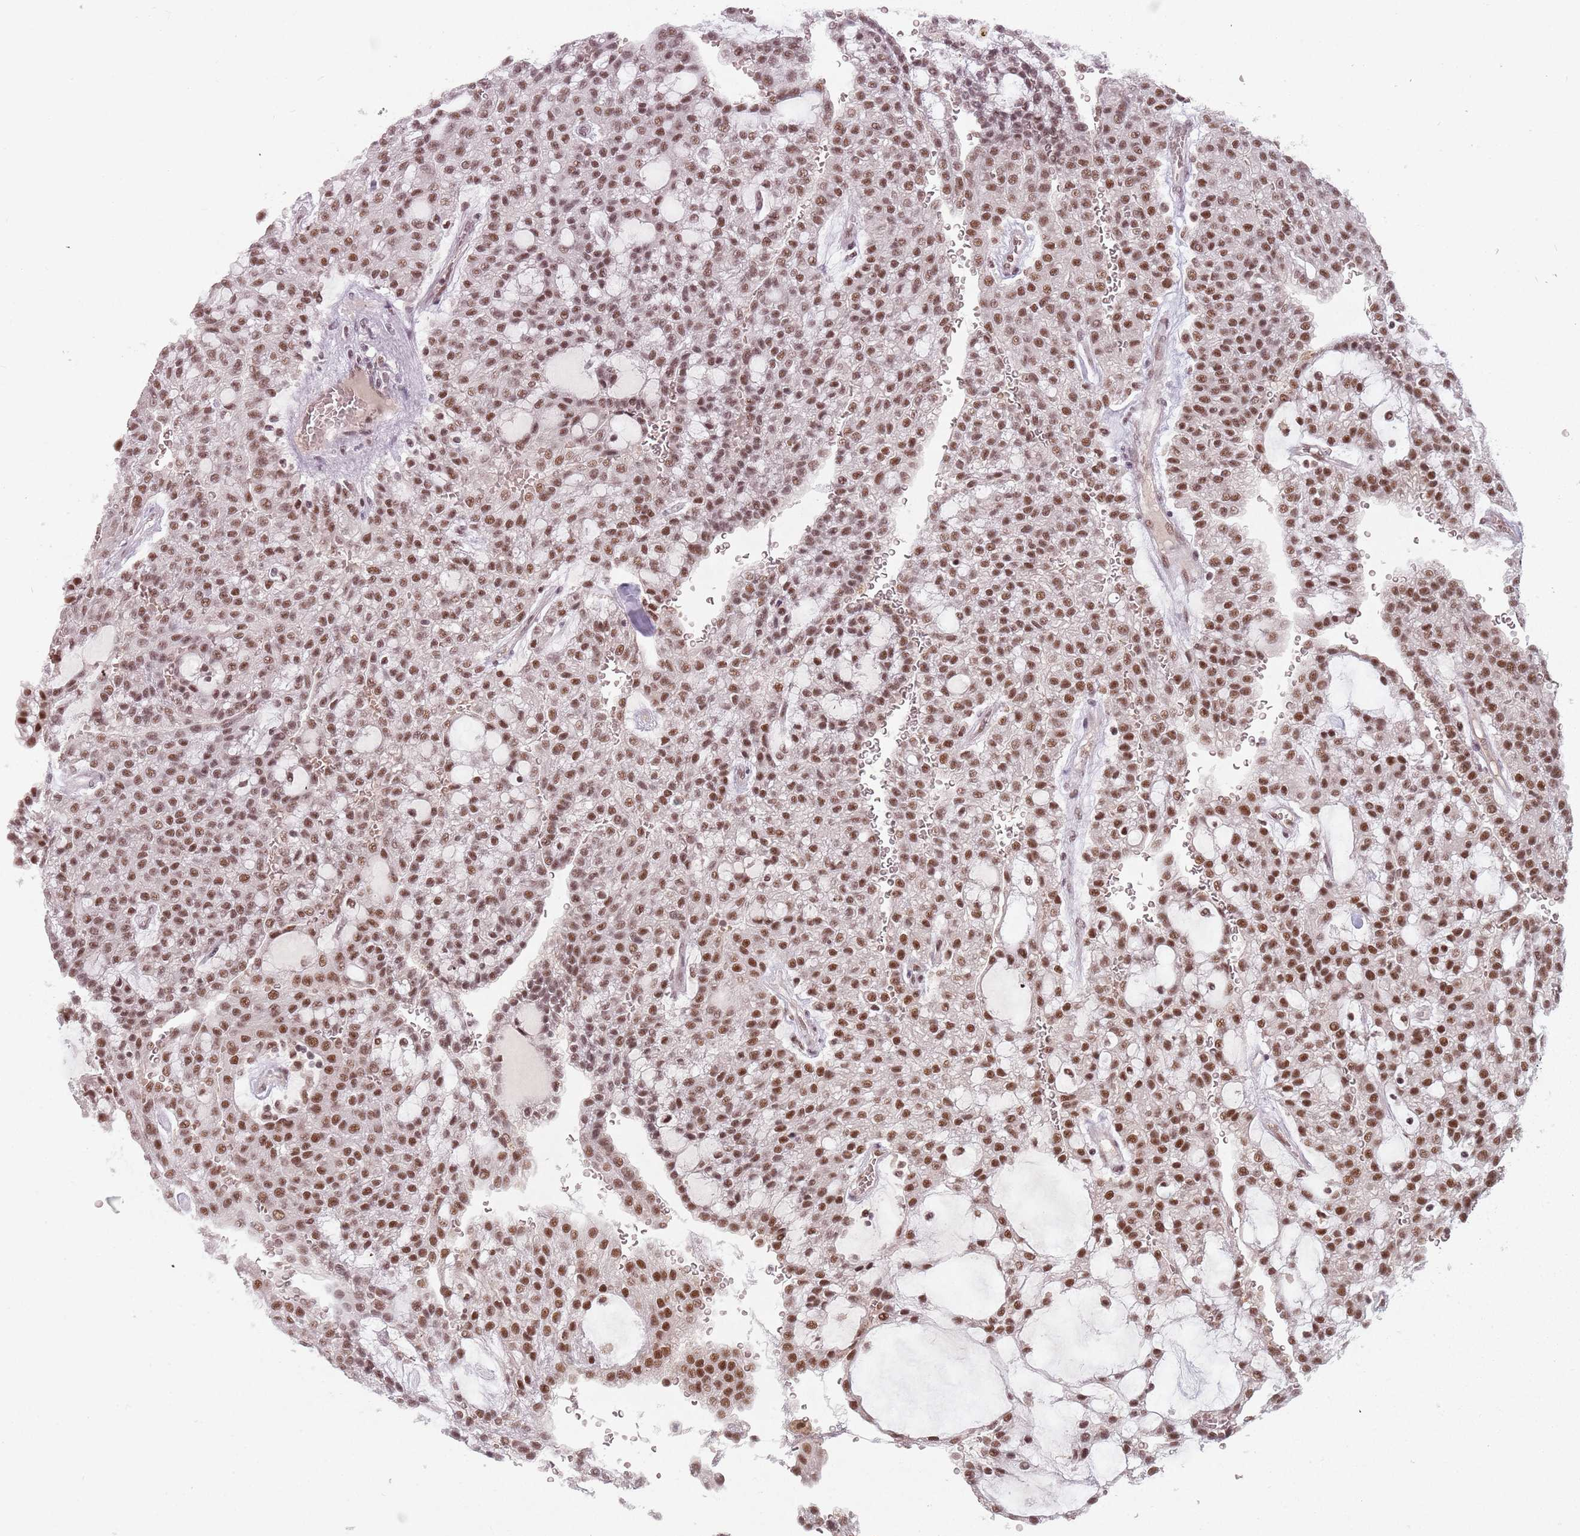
{"staining": {"intensity": "moderate", "quantity": ">75%", "location": "nuclear"}, "tissue": "renal cancer", "cell_type": "Tumor cells", "image_type": "cancer", "snomed": [{"axis": "morphology", "description": "Adenocarcinoma, NOS"}, {"axis": "topography", "description": "Kidney"}], "caption": "Renal cancer tissue reveals moderate nuclear expression in about >75% of tumor cells", "gene": "NCBP1", "patient": {"sex": "male", "age": 63}}